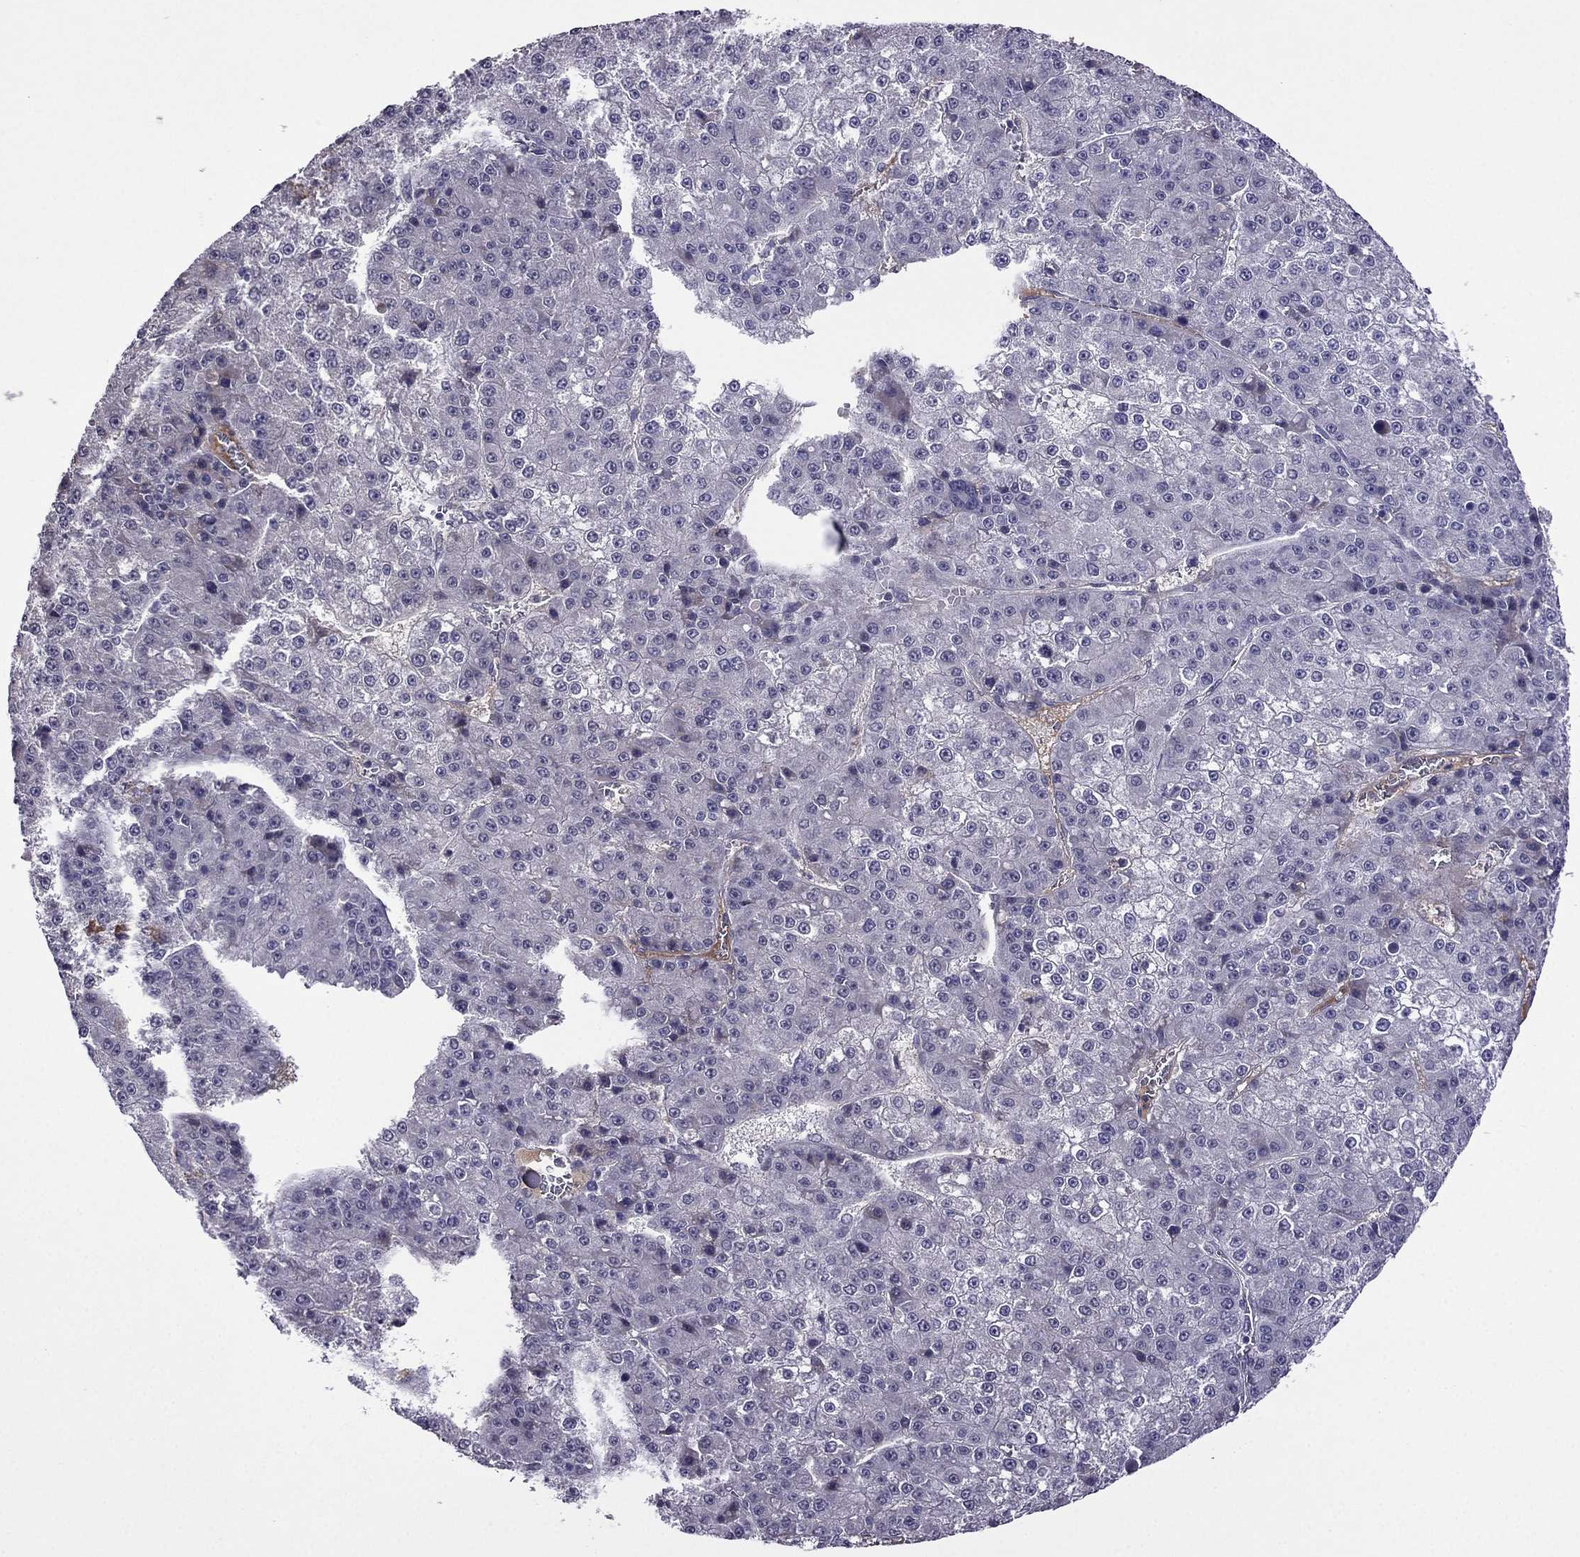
{"staining": {"intensity": "negative", "quantity": "none", "location": "none"}, "tissue": "liver cancer", "cell_type": "Tumor cells", "image_type": "cancer", "snomed": [{"axis": "morphology", "description": "Carcinoma, Hepatocellular, NOS"}, {"axis": "topography", "description": "Liver"}], "caption": "The histopathology image reveals no significant expression in tumor cells of hepatocellular carcinoma (liver).", "gene": "SPTBN4", "patient": {"sex": "female", "age": 73}}